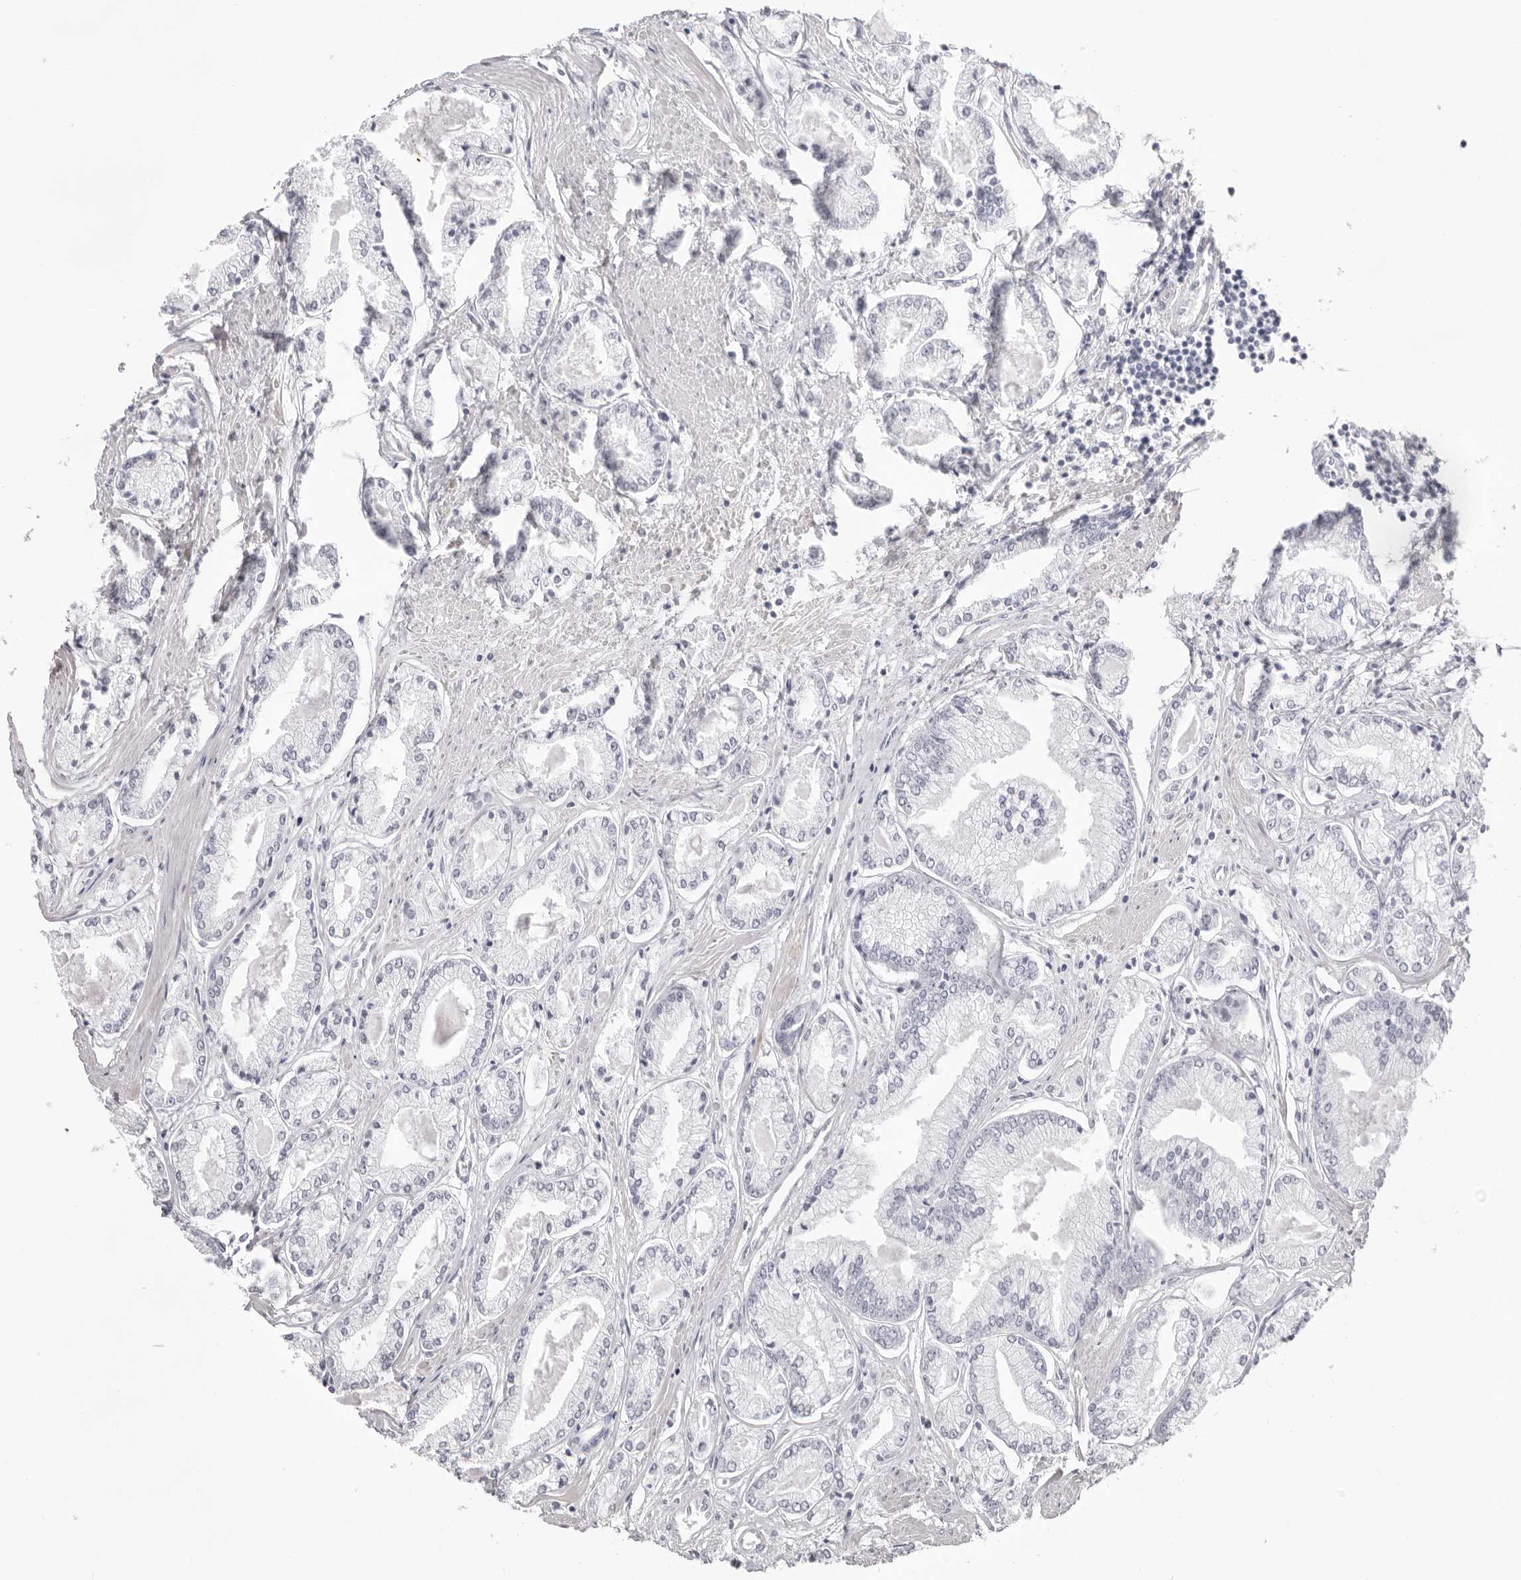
{"staining": {"intensity": "negative", "quantity": "none", "location": "none"}, "tissue": "prostate cancer", "cell_type": "Tumor cells", "image_type": "cancer", "snomed": [{"axis": "morphology", "description": "Adenocarcinoma, Low grade"}, {"axis": "topography", "description": "Prostate"}], "caption": "DAB (3,3'-diaminobenzidine) immunohistochemical staining of prostate cancer (adenocarcinoma (low-grade)) demonstrates no significant positivity in tumor cells.", "gene": "INSL3", "patient": {"sex": "male", "age": 52}}